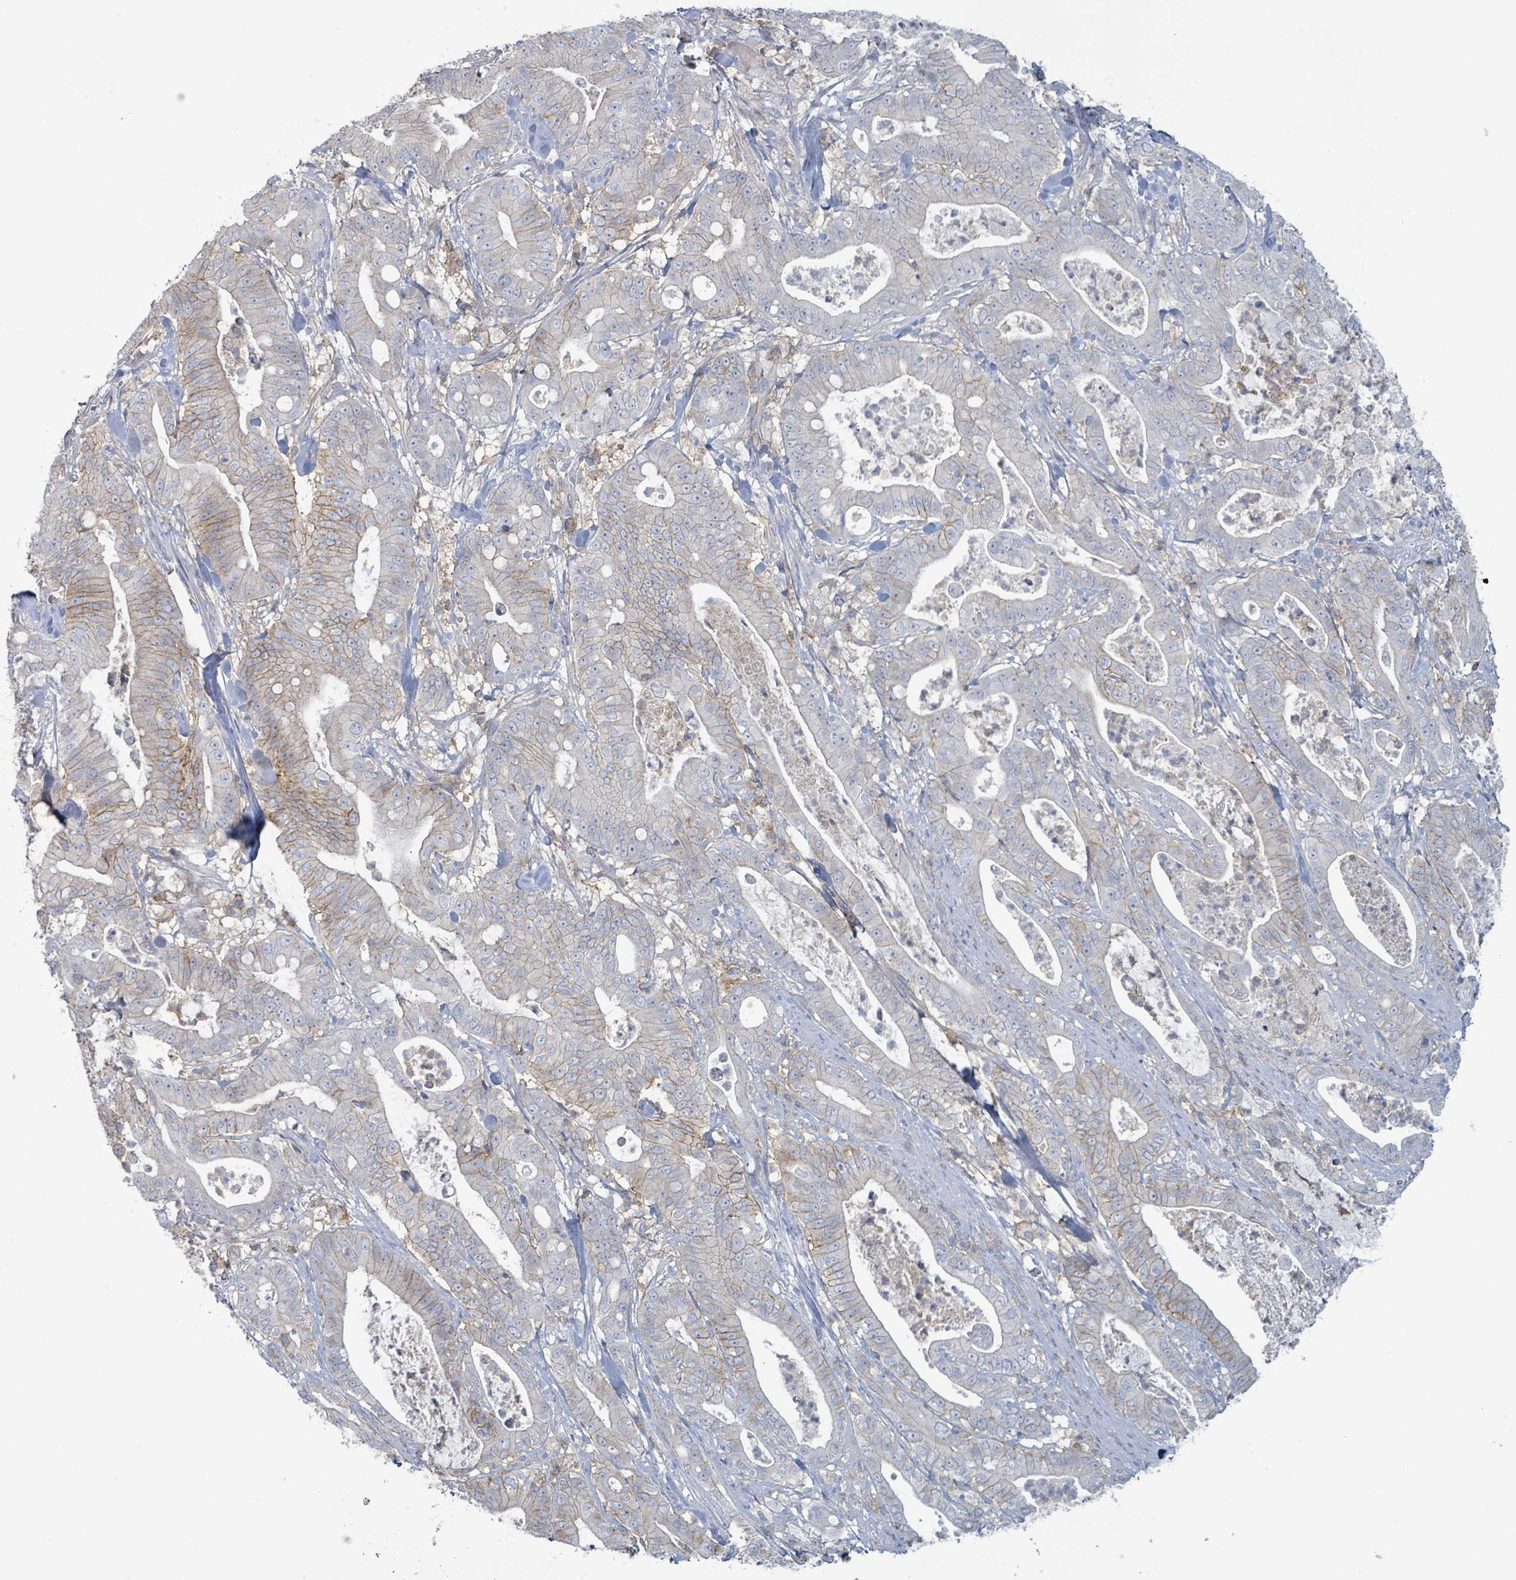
{"staining": {"intensity": "moderate", "quantity": "<25%", "location": "cytoplasmic/membranous"}, "tissue": "pancreatic cancer", "cell_type": "Tumor cells", "image_type": "cancer", "snomed": [{"axis": "morphology", "description": "Adenocarcinoma, NOS"}, {"axis": "topography", "description": "Pancreas"}], "caption": "An immunohistochemistry micrograph of neoplastic tissue is shown. Protein staining in brown highlights moderate cytoplasmic/membranous positivity in pancreatic cancer within tumor cells.", "gene": "TNFRSF14", "patient": {"sex": "male", "age": 71}}